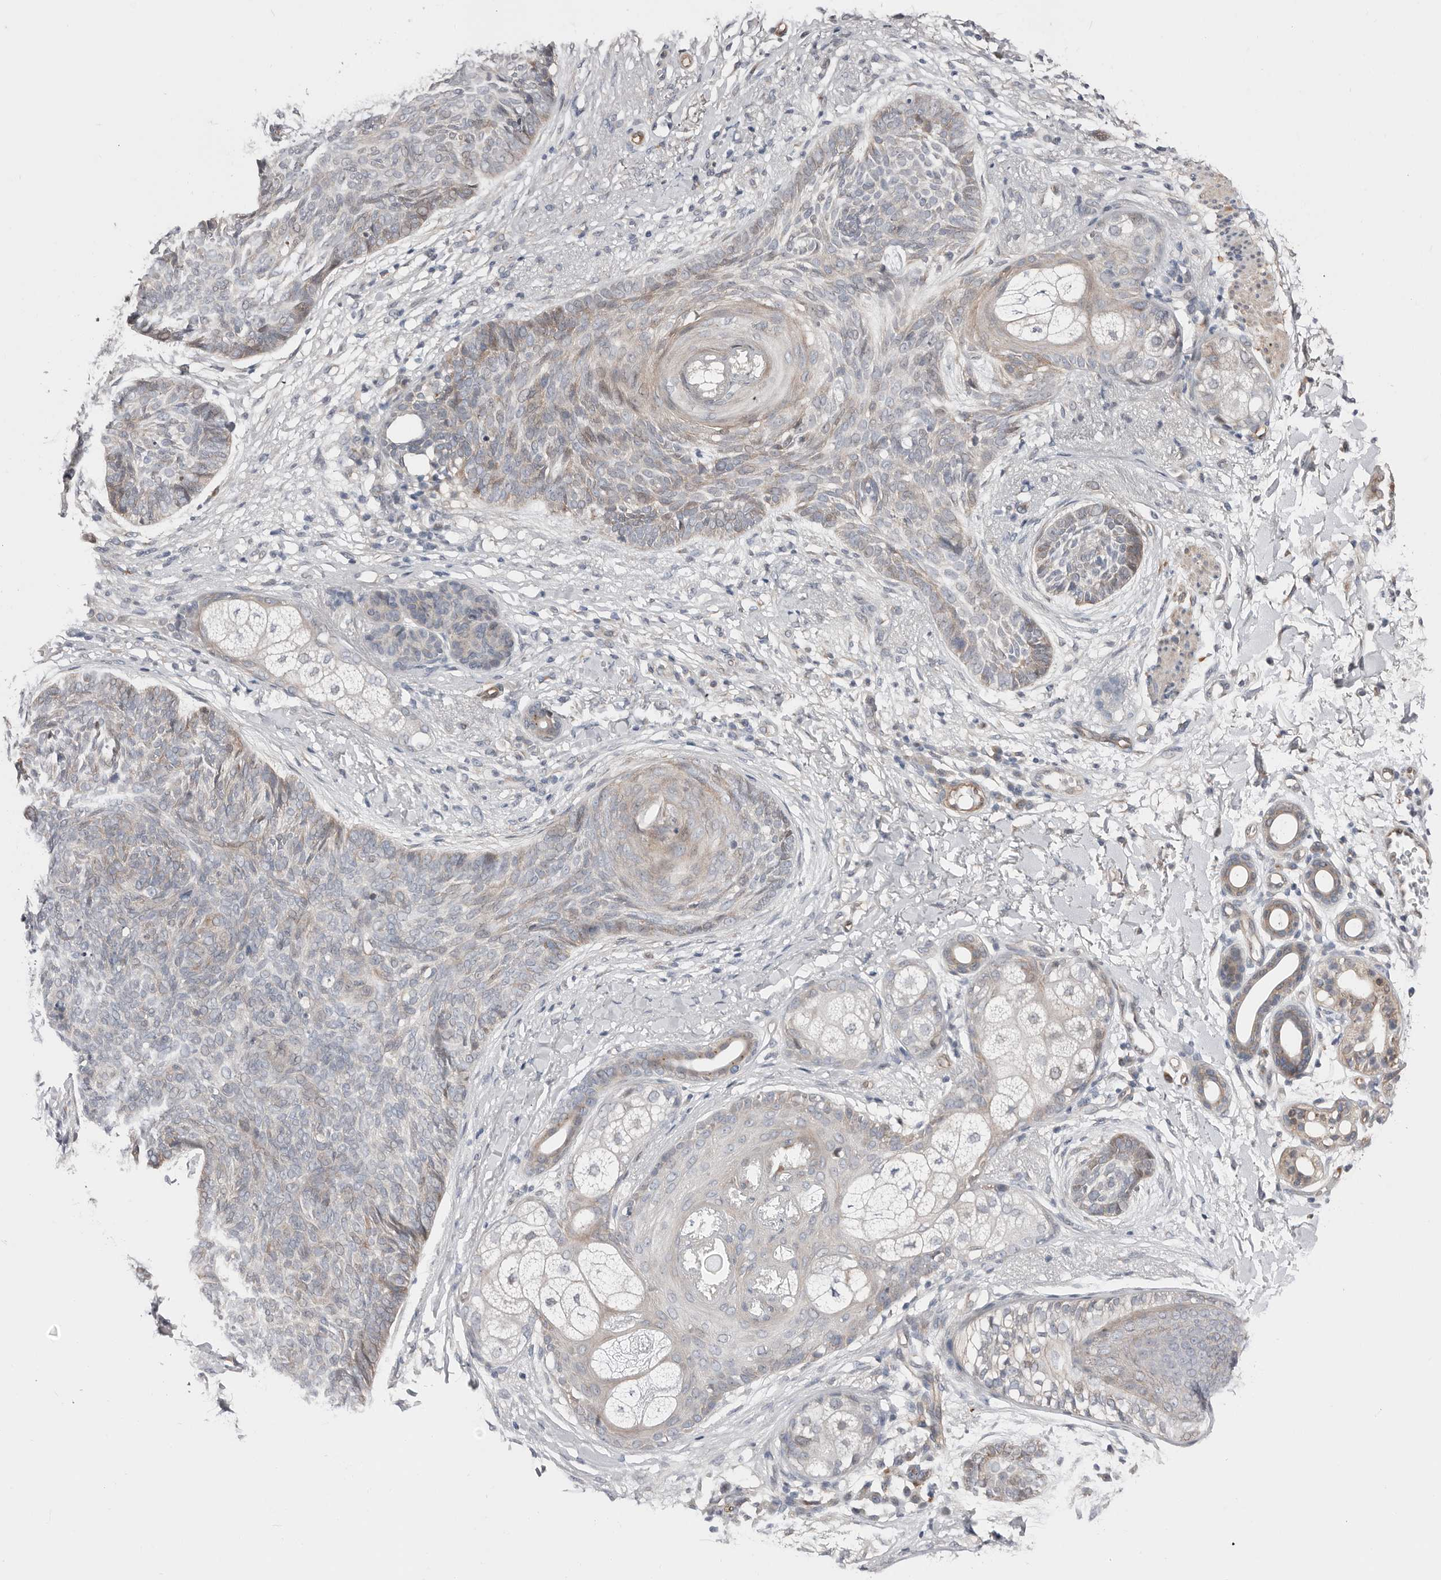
{"staining": {"intensity": "weak", "quantity": "<25%", "location": "cytoplasmic/membranous"}, "tissue": "skin cancer", "cell_type": "Tumor cells", "image_type": "cancer", "snomed": [{"axis": "morphology", "description": "Basal cell carcinoma"}, {"axis": "topography", "description": "Skin"}], "caption": "This micrograph is of skin basal cell carcinoma stained with immunohistochemistry to label a protein in brown with the nuclei are counter-stained blue. There is no staining in tumor cells.", "gene": "ASRGL1", "patient": {"sex": "male", "age": 85}}